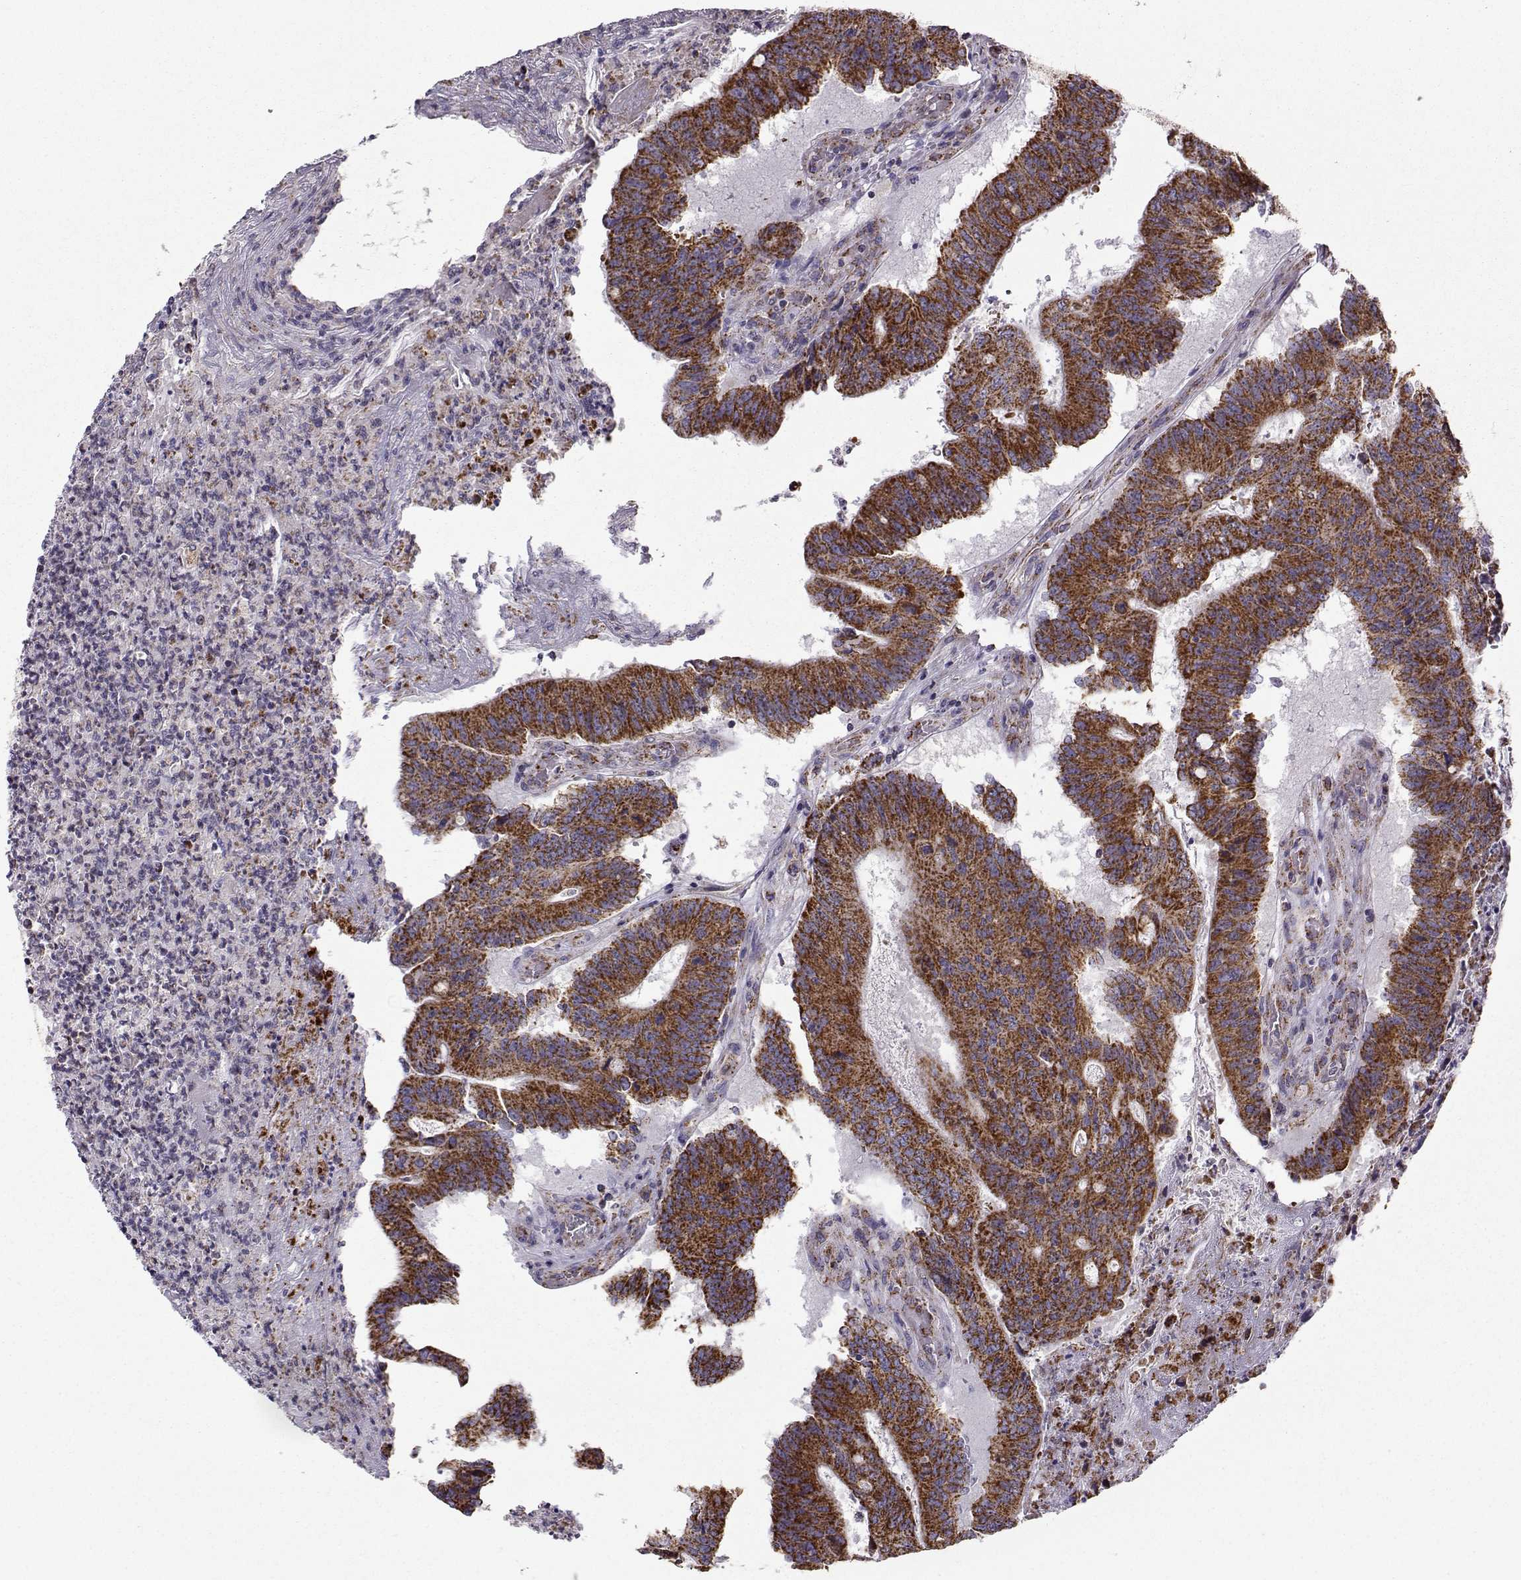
{"staining": {"intensity": "strong", "quantity": ">75%", "location": "cytoplasmic/membranous"}, "tissue": "colorectal cancer", "cell_type": "Tumor cells", "image_type": "cancer", "snomed": [{"axis": "morphology", "description": "Adenocarcinoma, NOS"}, {"axis": "topography", "description": "Colon"}], "caption": "Tumor cells reveal strong cytoplasmic/membranous staining in approximately >75% of cells in colorectal adenocarcinoma.", "gene": "NECAB3", "patient": {"sex": "female", "age": 70}}